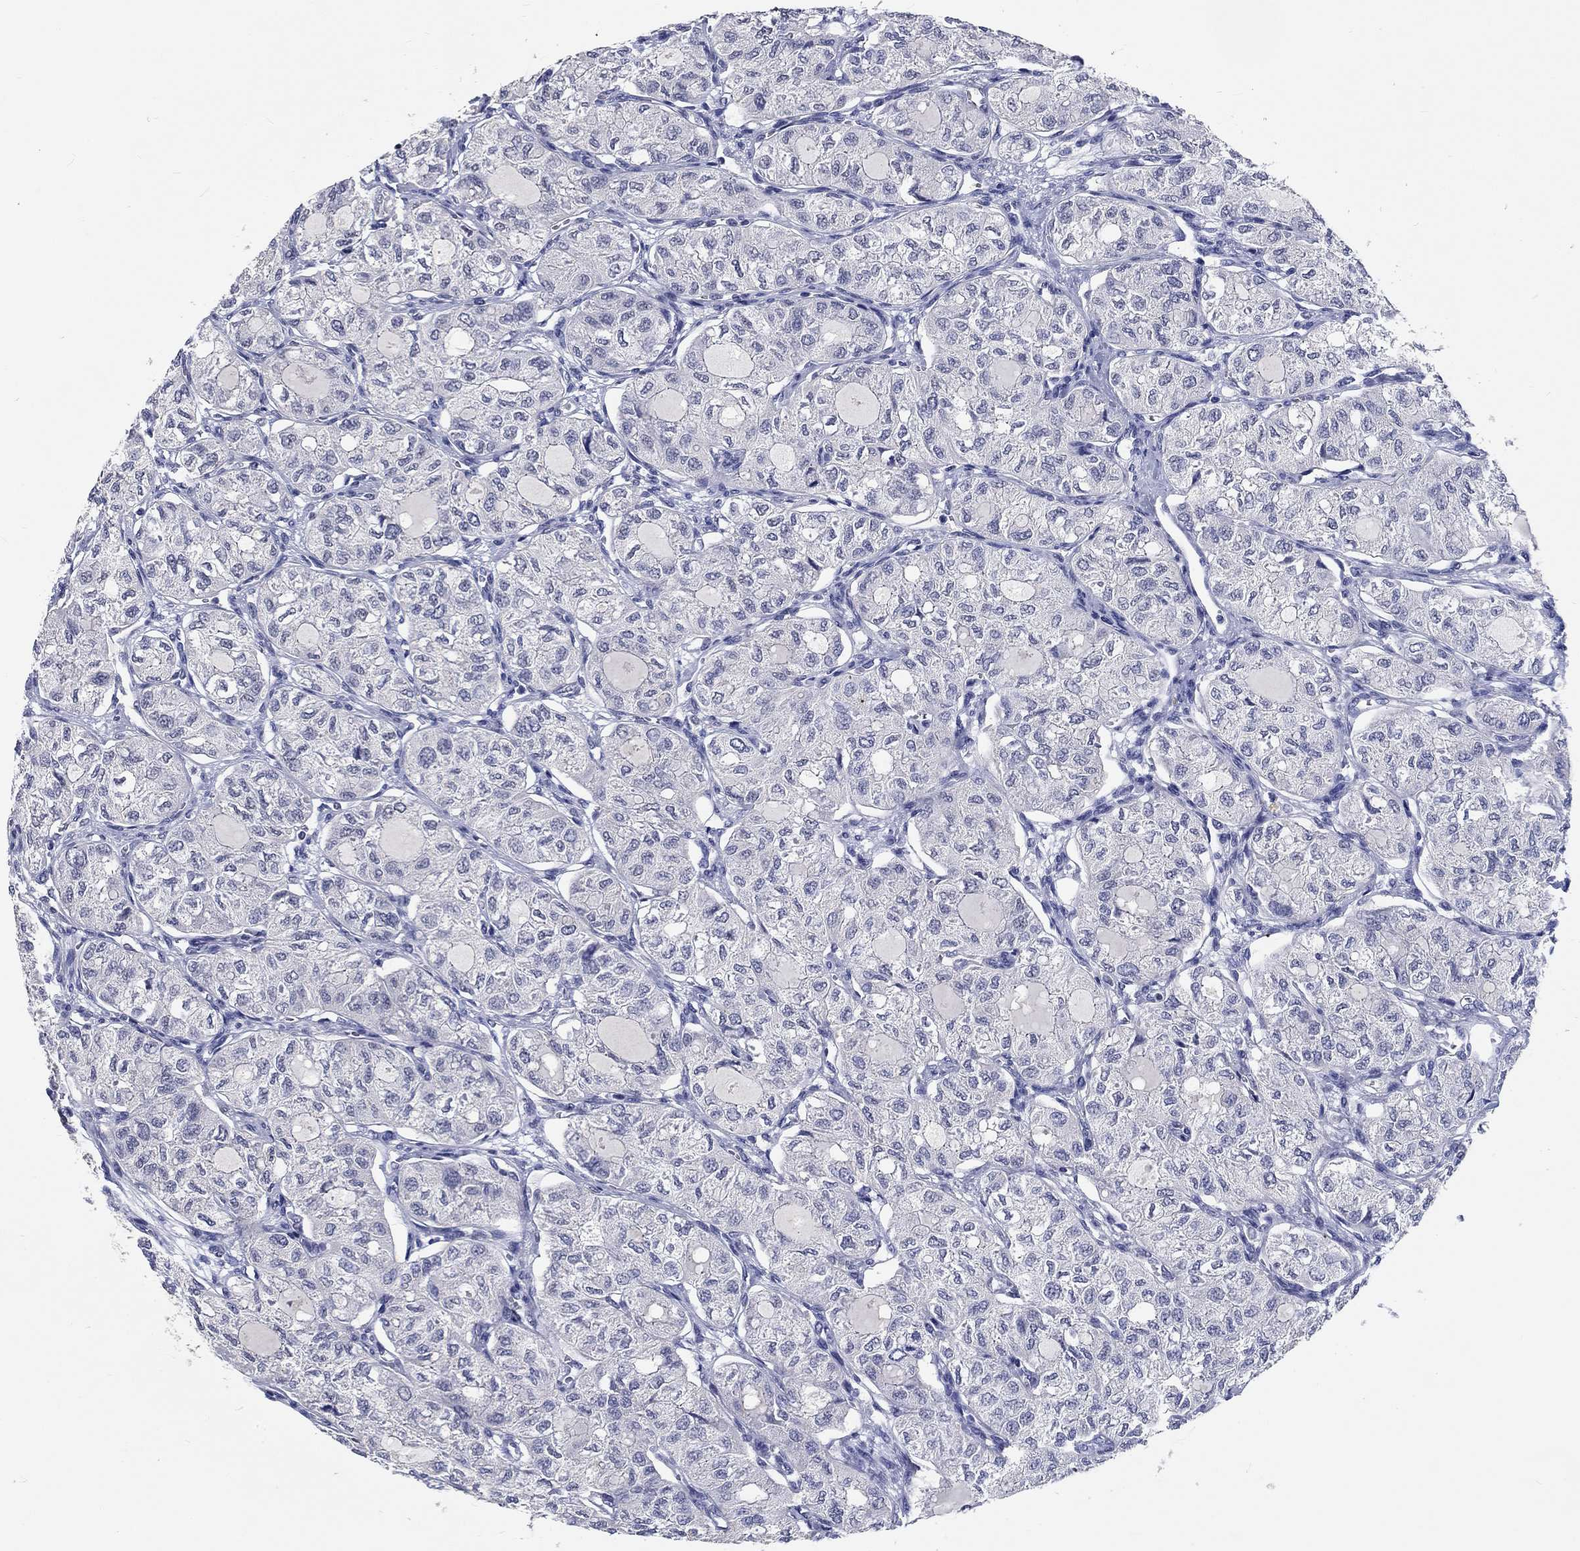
{"staining": {"intensity": "negative", "quantity": "none", "location": "none"}, "tissue": "thyroid cancer", "cell_type": "Tumor cells", "image_type": "cancer", "snomed": [{"axis": "morphology", "description": "Follicular adenoma carcinoma, NOS"}, {"axis": "topography", "description": "Thyroid gland"}], "caption": "High power microscopy photomicrograph of an immunohistochemistry histopathology image of thyroid cancer, revealing no significant expression in tumor cells.", "gene": "GRIN1", "patient": {"sex": "male", "age": 75}}